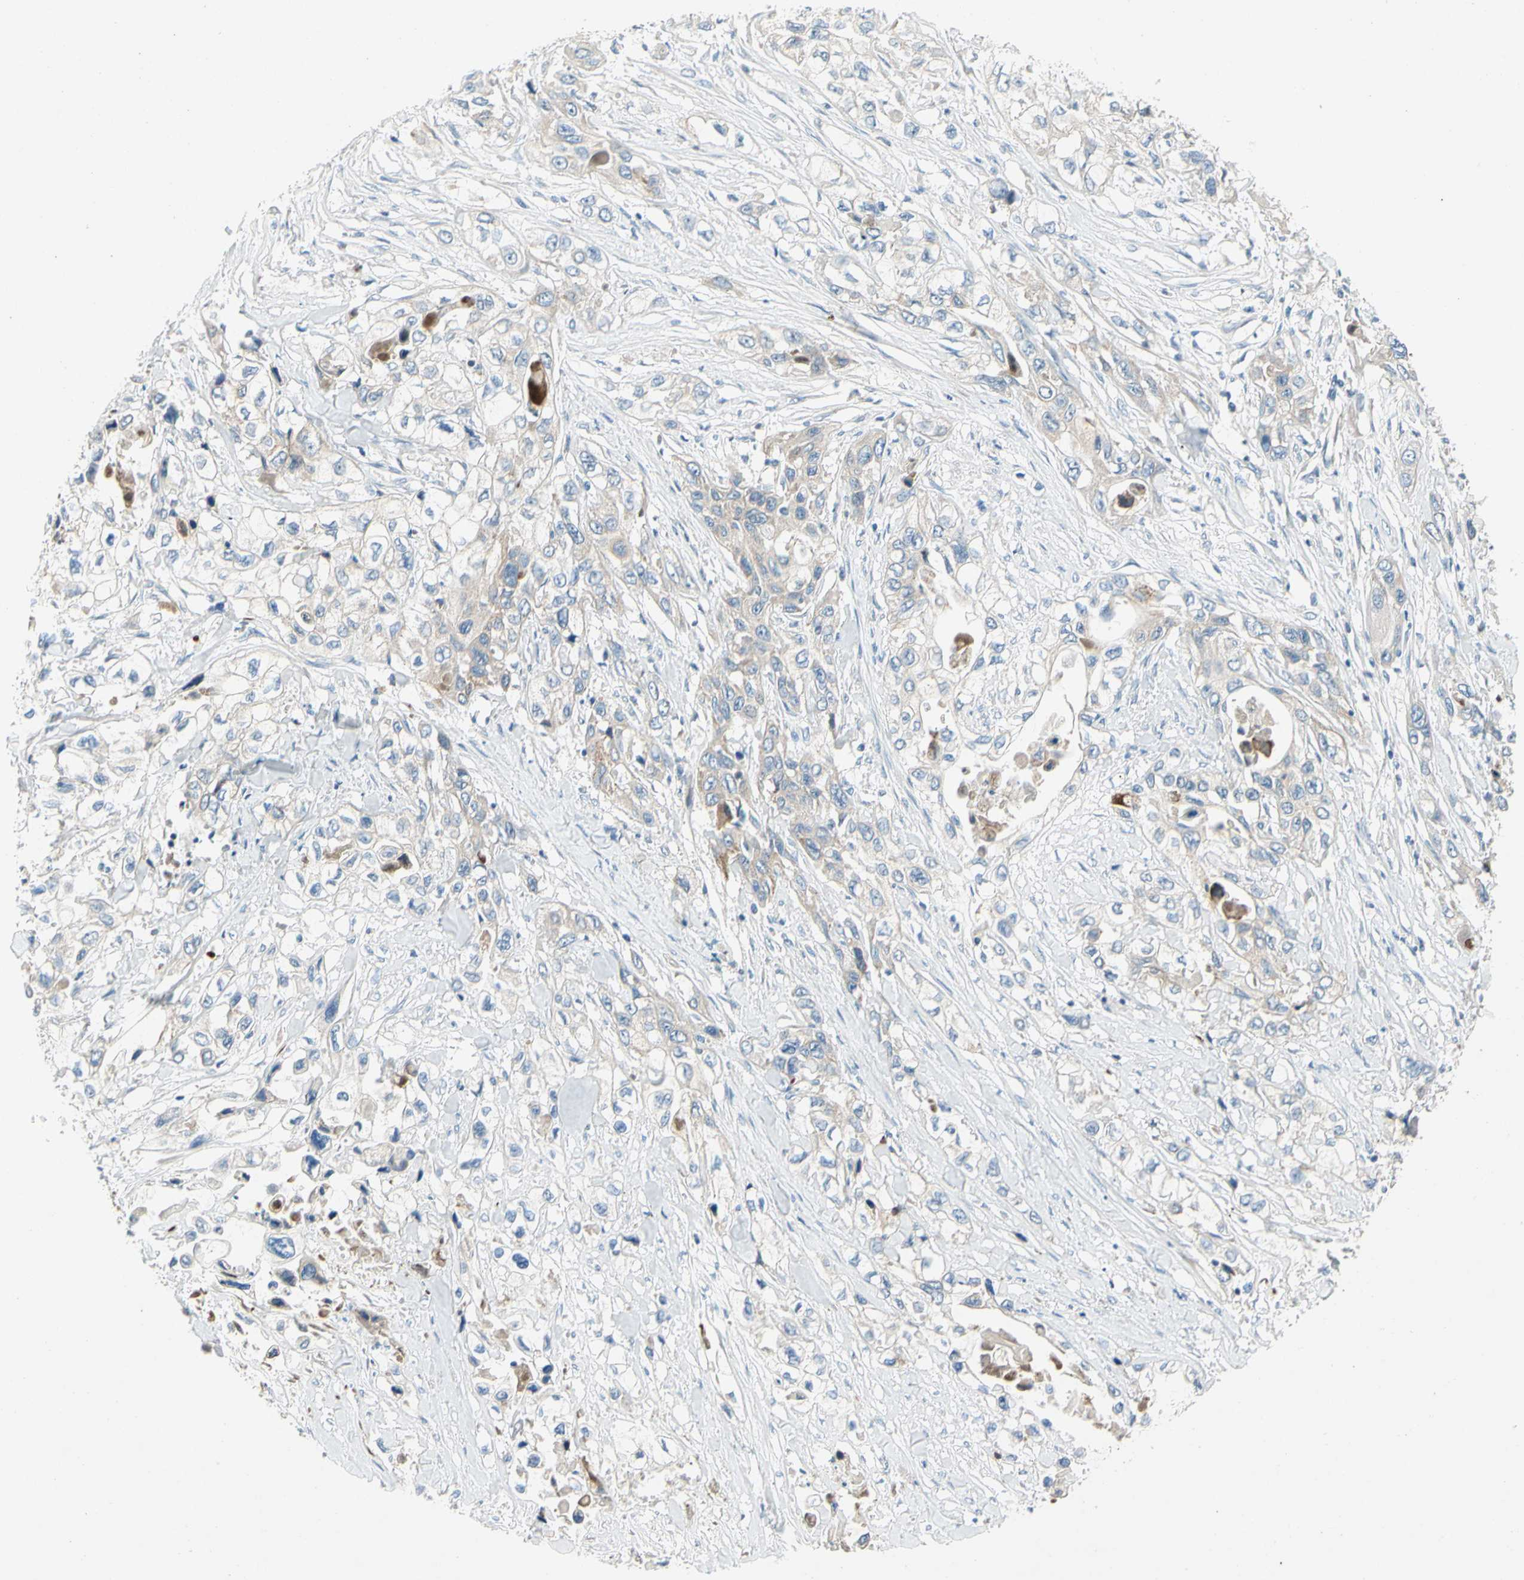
{"staining": {"intensity": "weak", "quantity": "<25%", "location": "cytoplasmic/membranous"}, "tissue": "pancreatic cancer", "cell_type": "Tumor cells", "image_type": "cancer", "snomed": [{"axis": "morphology", "description": "Adenocarcinoma, NOS"}, {"axis": "topography", "description": "Pancreas"}], "caption": "IHC image of neoplastic tissue: human adenocarcinoma (pancreatic) stained with DAB (3,3'-diaminobenzidine) displays no significant protein staining in tumor cells.", "gene": "KLHDC8B", "patient": {"sex": "female", "age": 70}}